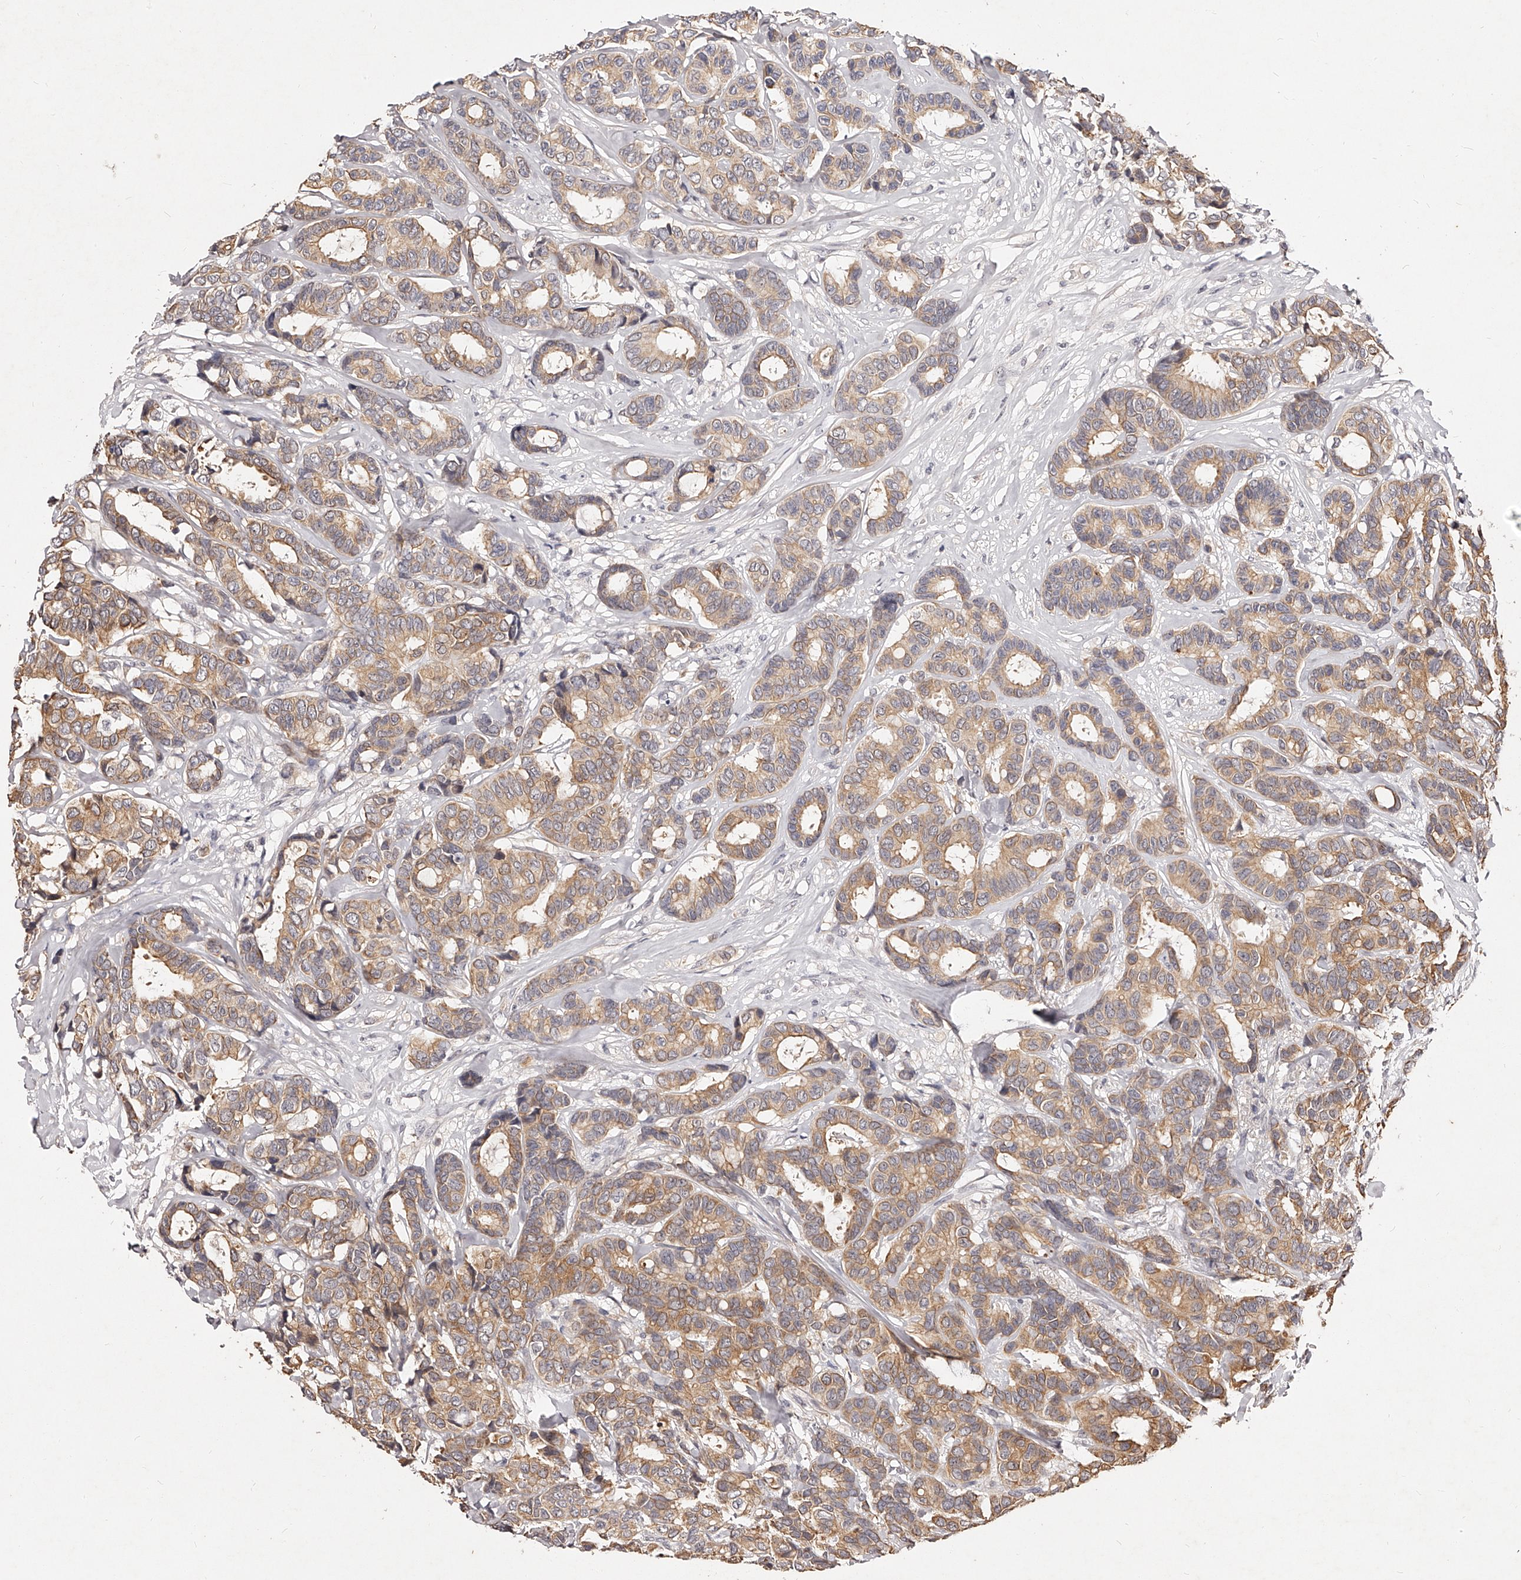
{"staining": {"intensity": "moderate", "quantity": ">75%", "location": "cytoplasmic/membranous"}, "tissue": "breast cancer", "cell_type": "Tumor cells", "image_type": "cancer", "snomed": [{"axis": "morphology", "description": "Duct carcinoma"}, {"axis": "topography", "description": "Breast"}], "caption": "A brown stain labels moderate cytoplasmic/membranous staining of a protein in breast invasive ductal carcinoma tumor cells. The staining is performed using DAB (3,3'-diaminobenzidine) brown chromogen to label protein expression. The nuclei are counter-stained blue using hematoxylin.", "gene": "PHACTR1", "patient": {"sex": "female", "age": 87}}